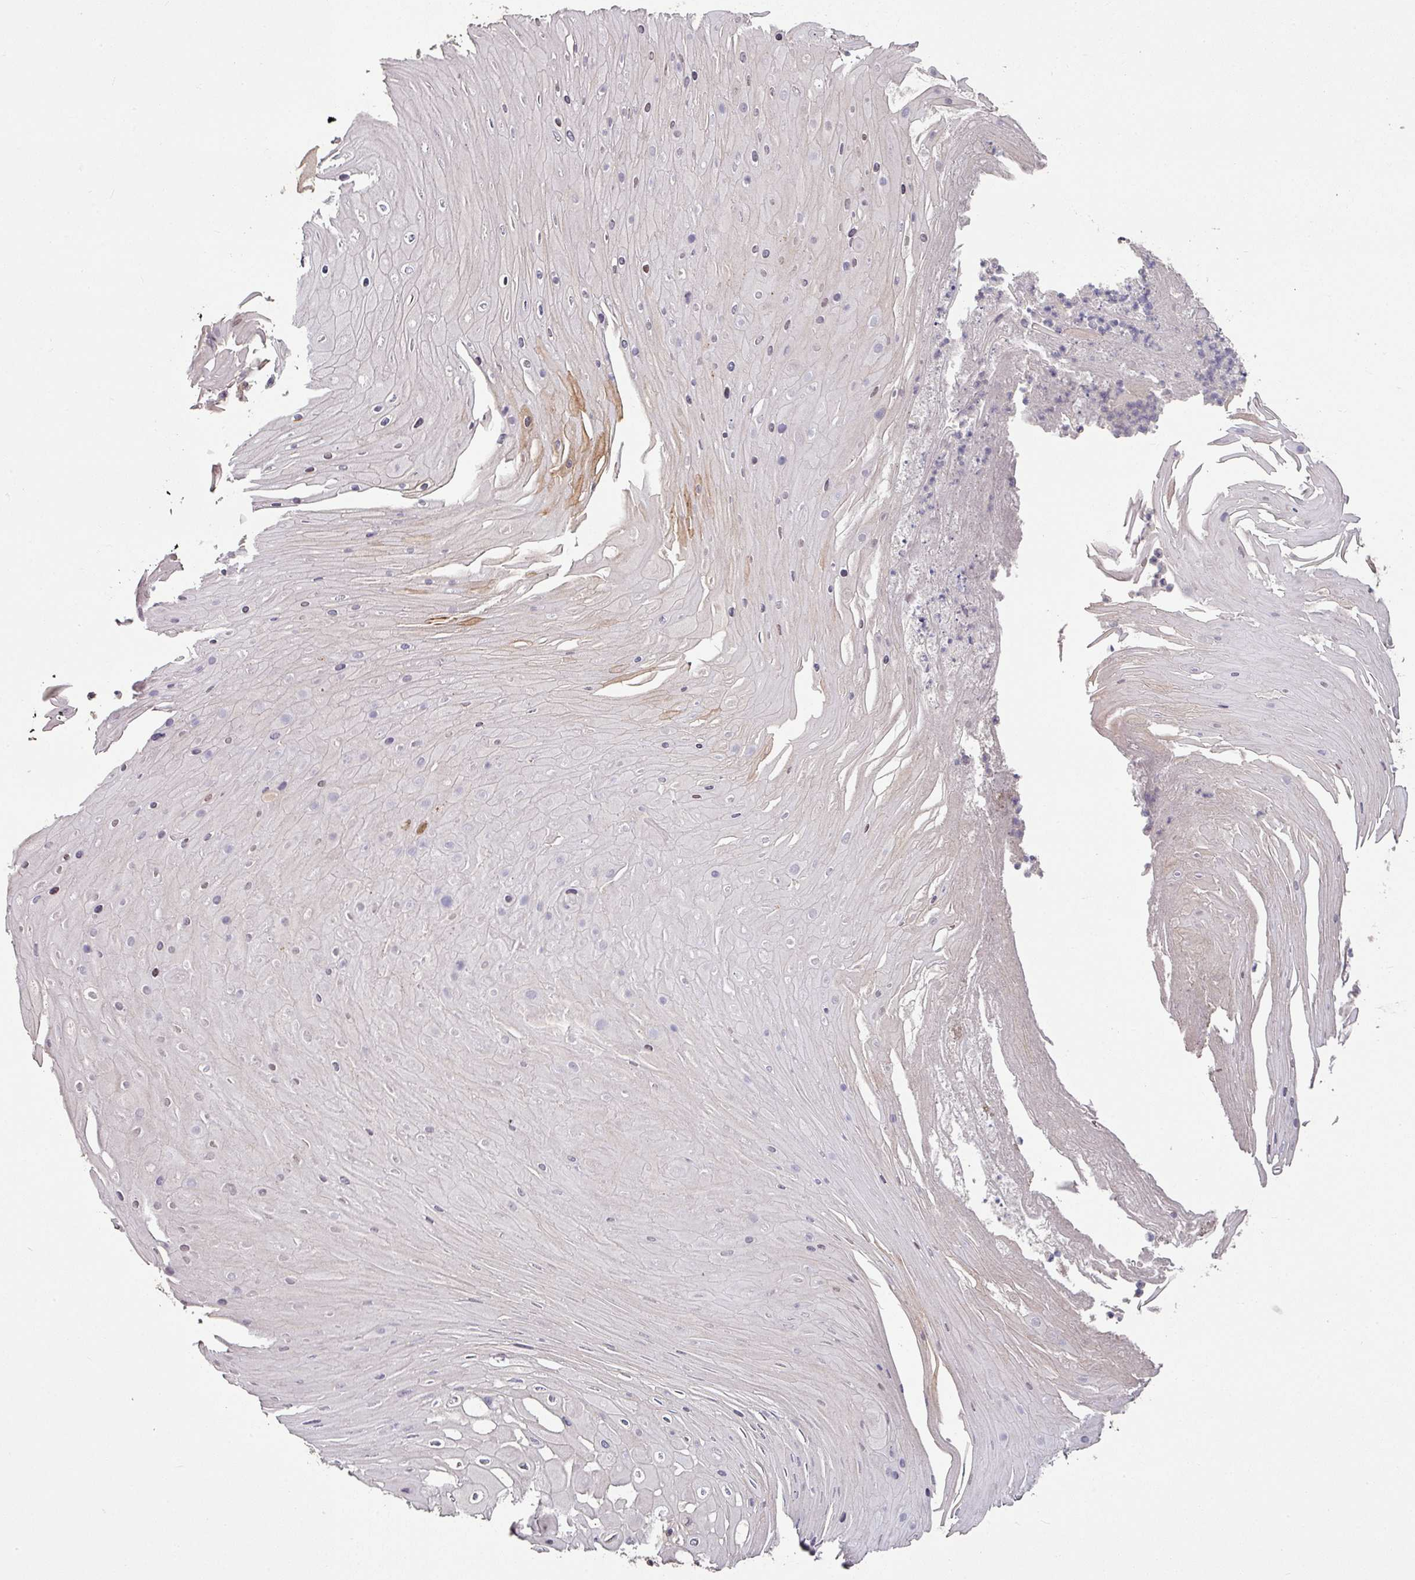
{"staining": {"intensity": "negative", "quantity": "none", "location": "none"}, "tissue": "skin cancer", "cell_type": "Tumor cells", "image_type": "cancer", "snomed": [{"axis": "morphology", "description": "Squamous cell carcinoma, NOS"}, {"axis": "topography", "description": "Skin"}], "caption": "This is an IHC micrograph of skin cancer (squamous cell carcinoma). There is no expression in tumor cells.", "gene": "RPL23A", "patient": {"sex": "female", "age": 88}}